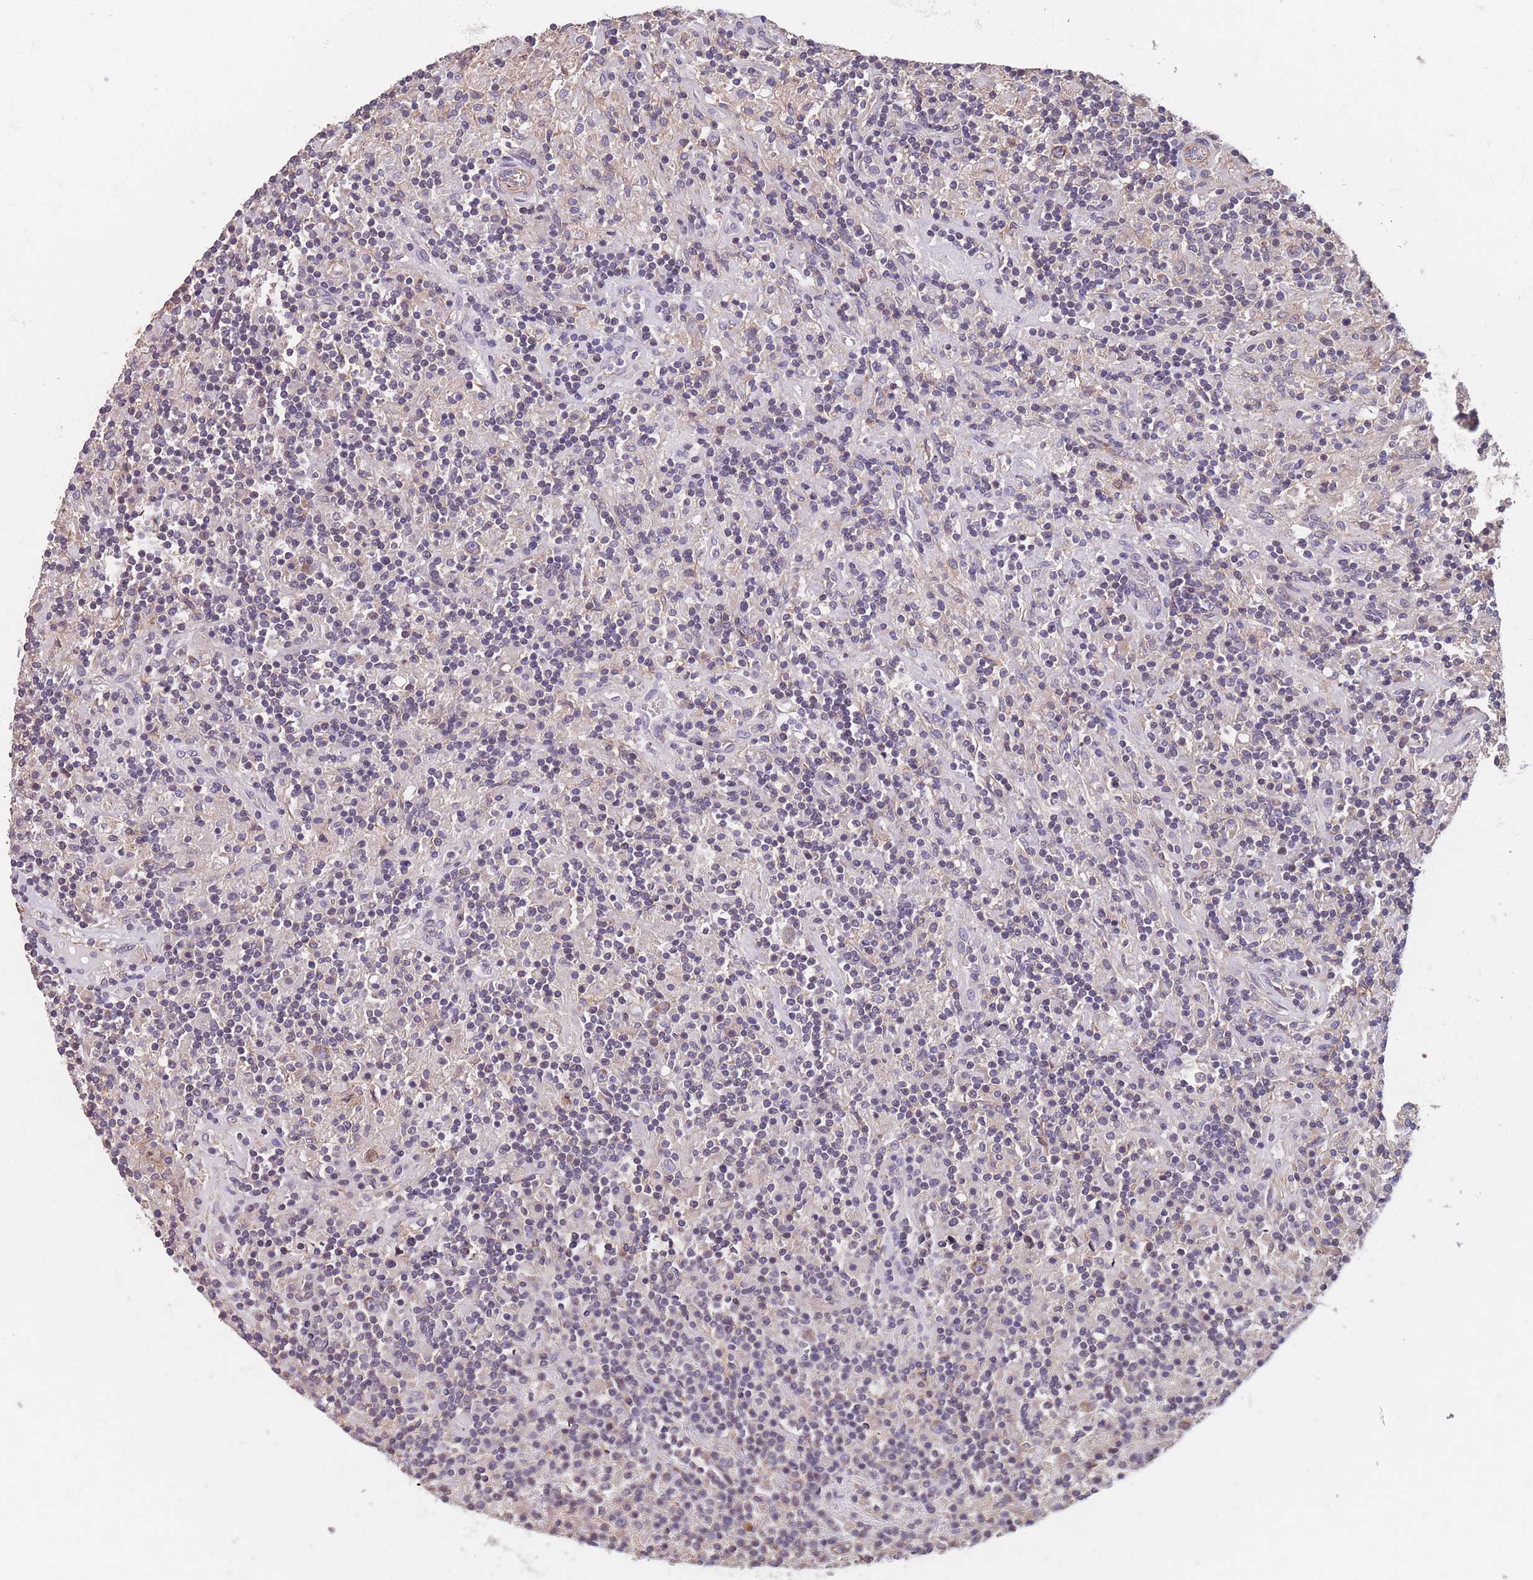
{"staining": {"intensity": "moderate", "quantity": "25%-75%", "location": "cytoplasmic/membranous"}, "tissue": "lymphoma", "cell_type": "Tumor cells", "image_type": "cancer", "snomed": [{"axis": "morphology", "description": "Hodgkin's disease, NOS"}, {"axis": "topography", "description": "Lymph node"}], "caption": "Hodgkin's disease was stained to show a protein in brown. There is medium levels of moderate cytoplasmic/membranous staining in approximately 25%-75% of tumor cells. (brown staining indicates protein expression, while blue staining denotes nuclei).", "gene": "TOMM40L", "patient": {"sex": "male", "age": 70}}